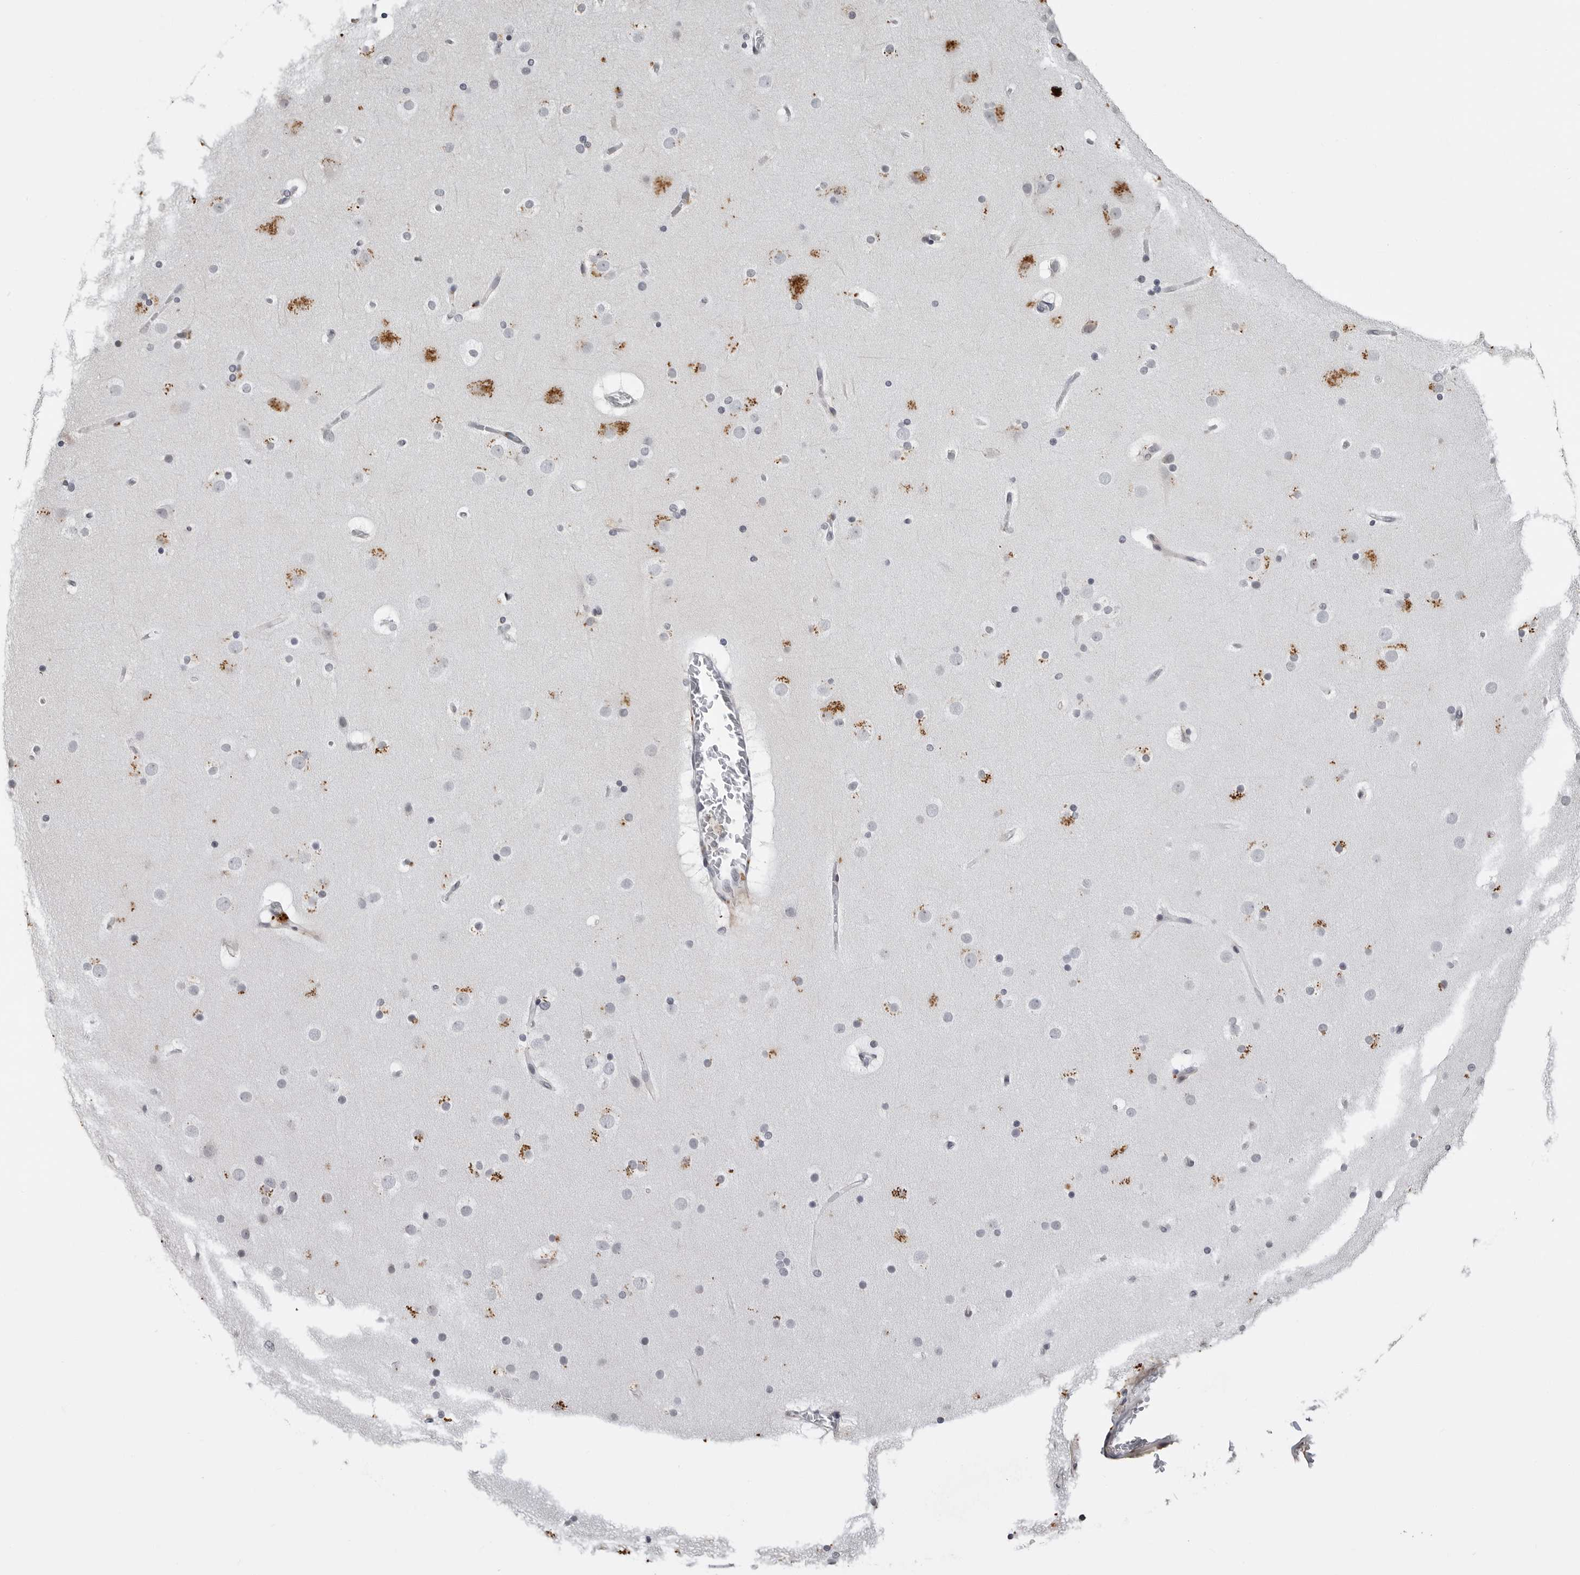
{"staining": {"intensity": "negative", "quantity": "none", "location": "none"}, "tissue": "cerebral cortex", "cell_type": "Endothelial cells", "image_type": "normal", "snomed": [{"axis": "morphology", "description": "Normal tissue, NOS"}, {"axis": "topography", "description": "Cerebral cortex"}], "caption": "Cerebral cortex stained for a protein using IHC exhibits no staining endothelial cells.", "gene": "CXCR5", "patient": {"sex": "male", "age": 57}}